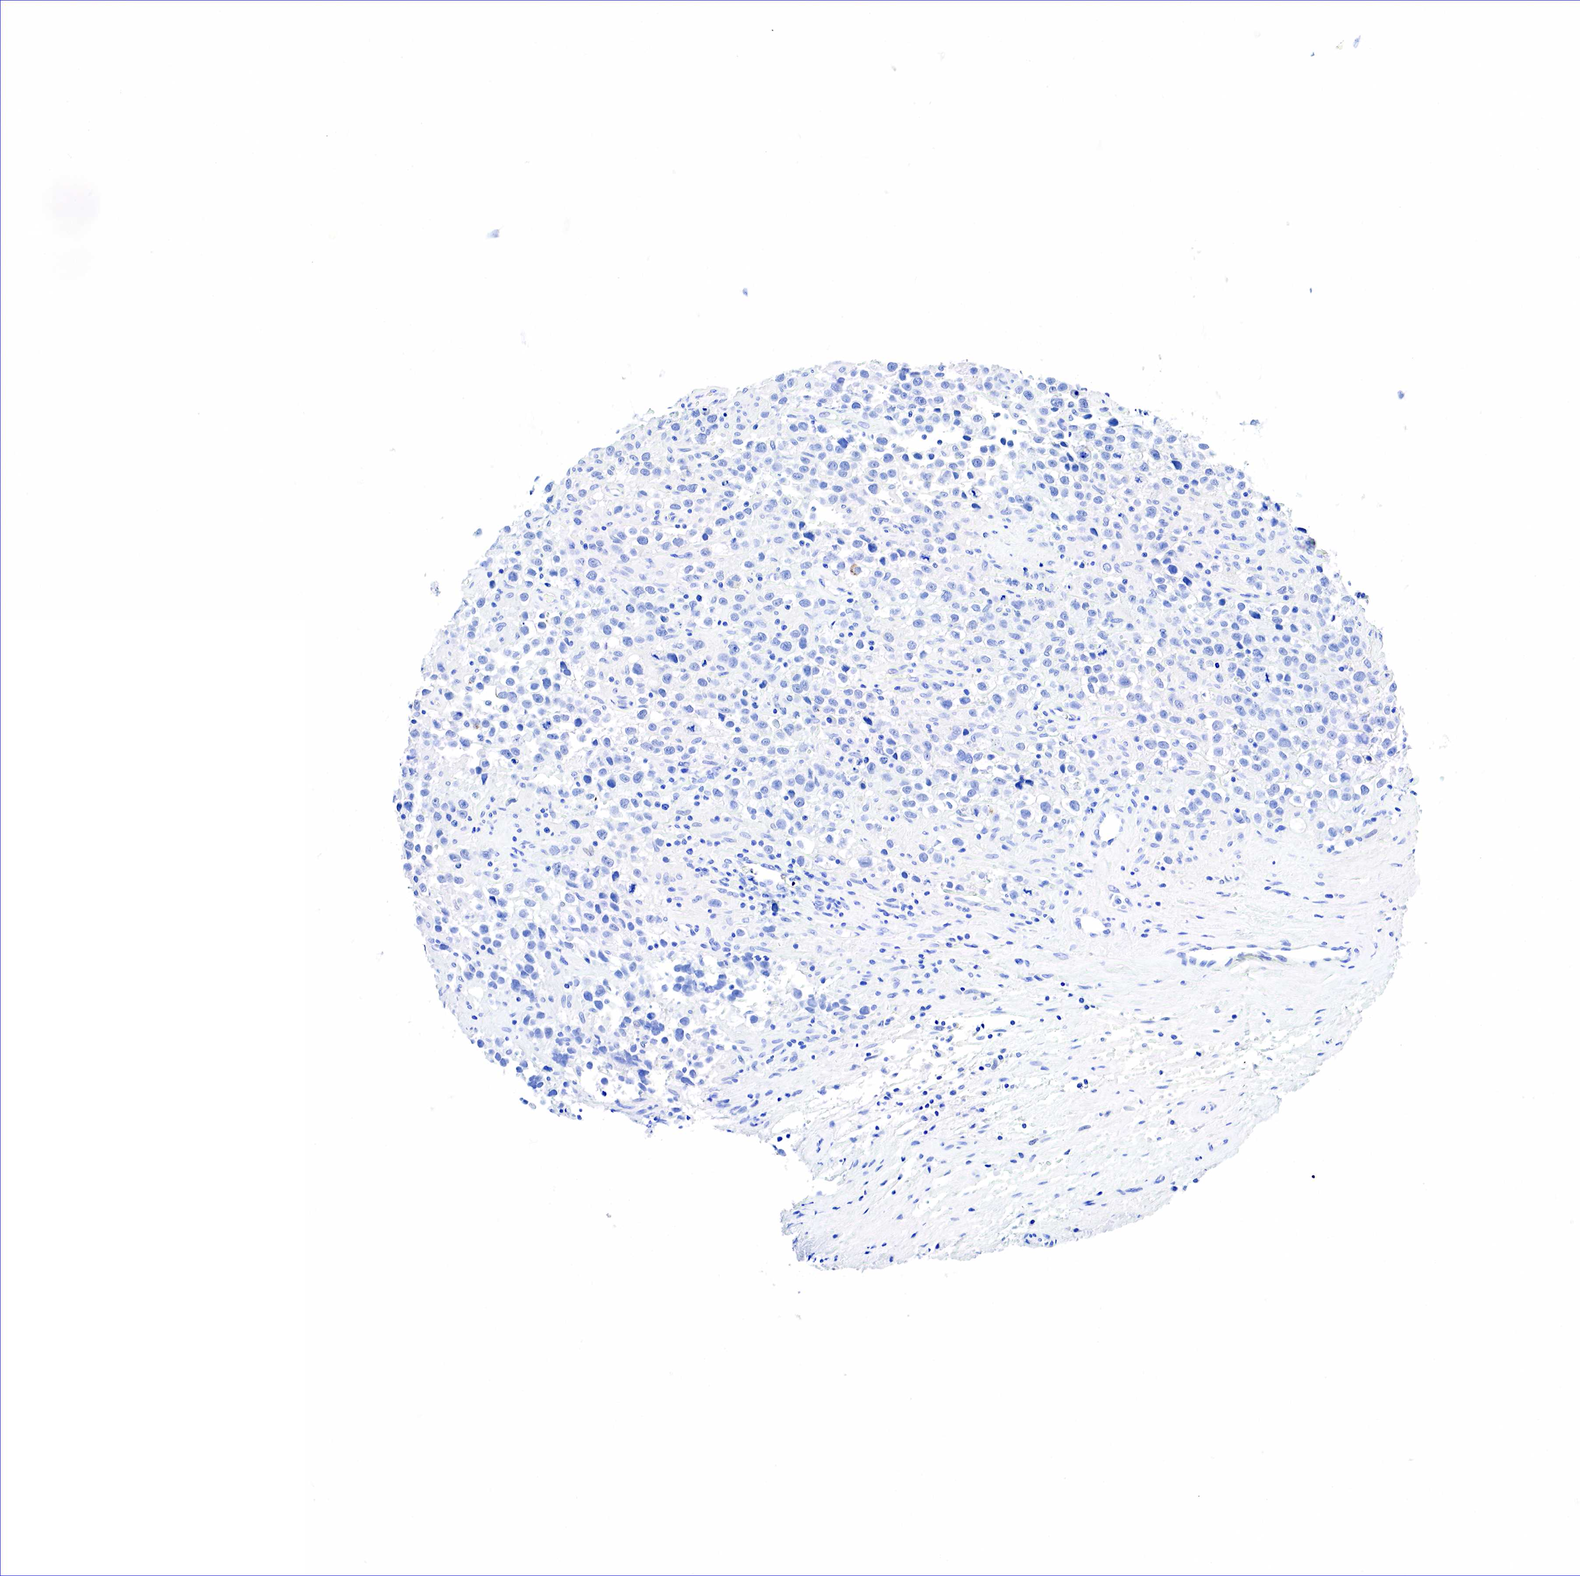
{"staining": {"intensity": "negative", "quantity": "none", "location": "none"}, "tissue": "testis cancer", "cell_type": "Tumor cells", "image_type": "cancer", "snomed": [{"axis": "morphology", "description": "Seminoma, NOS"}, {"axis": "topography", "description": "Testis"}], "caption": "DAB (3,3'-diaminobenzidine) immunohistochemical staining of human testis cancer shows no significant expression in tumor cells.", "gene": "KRT18", "patient": {"sex": "male", "age": 43}}